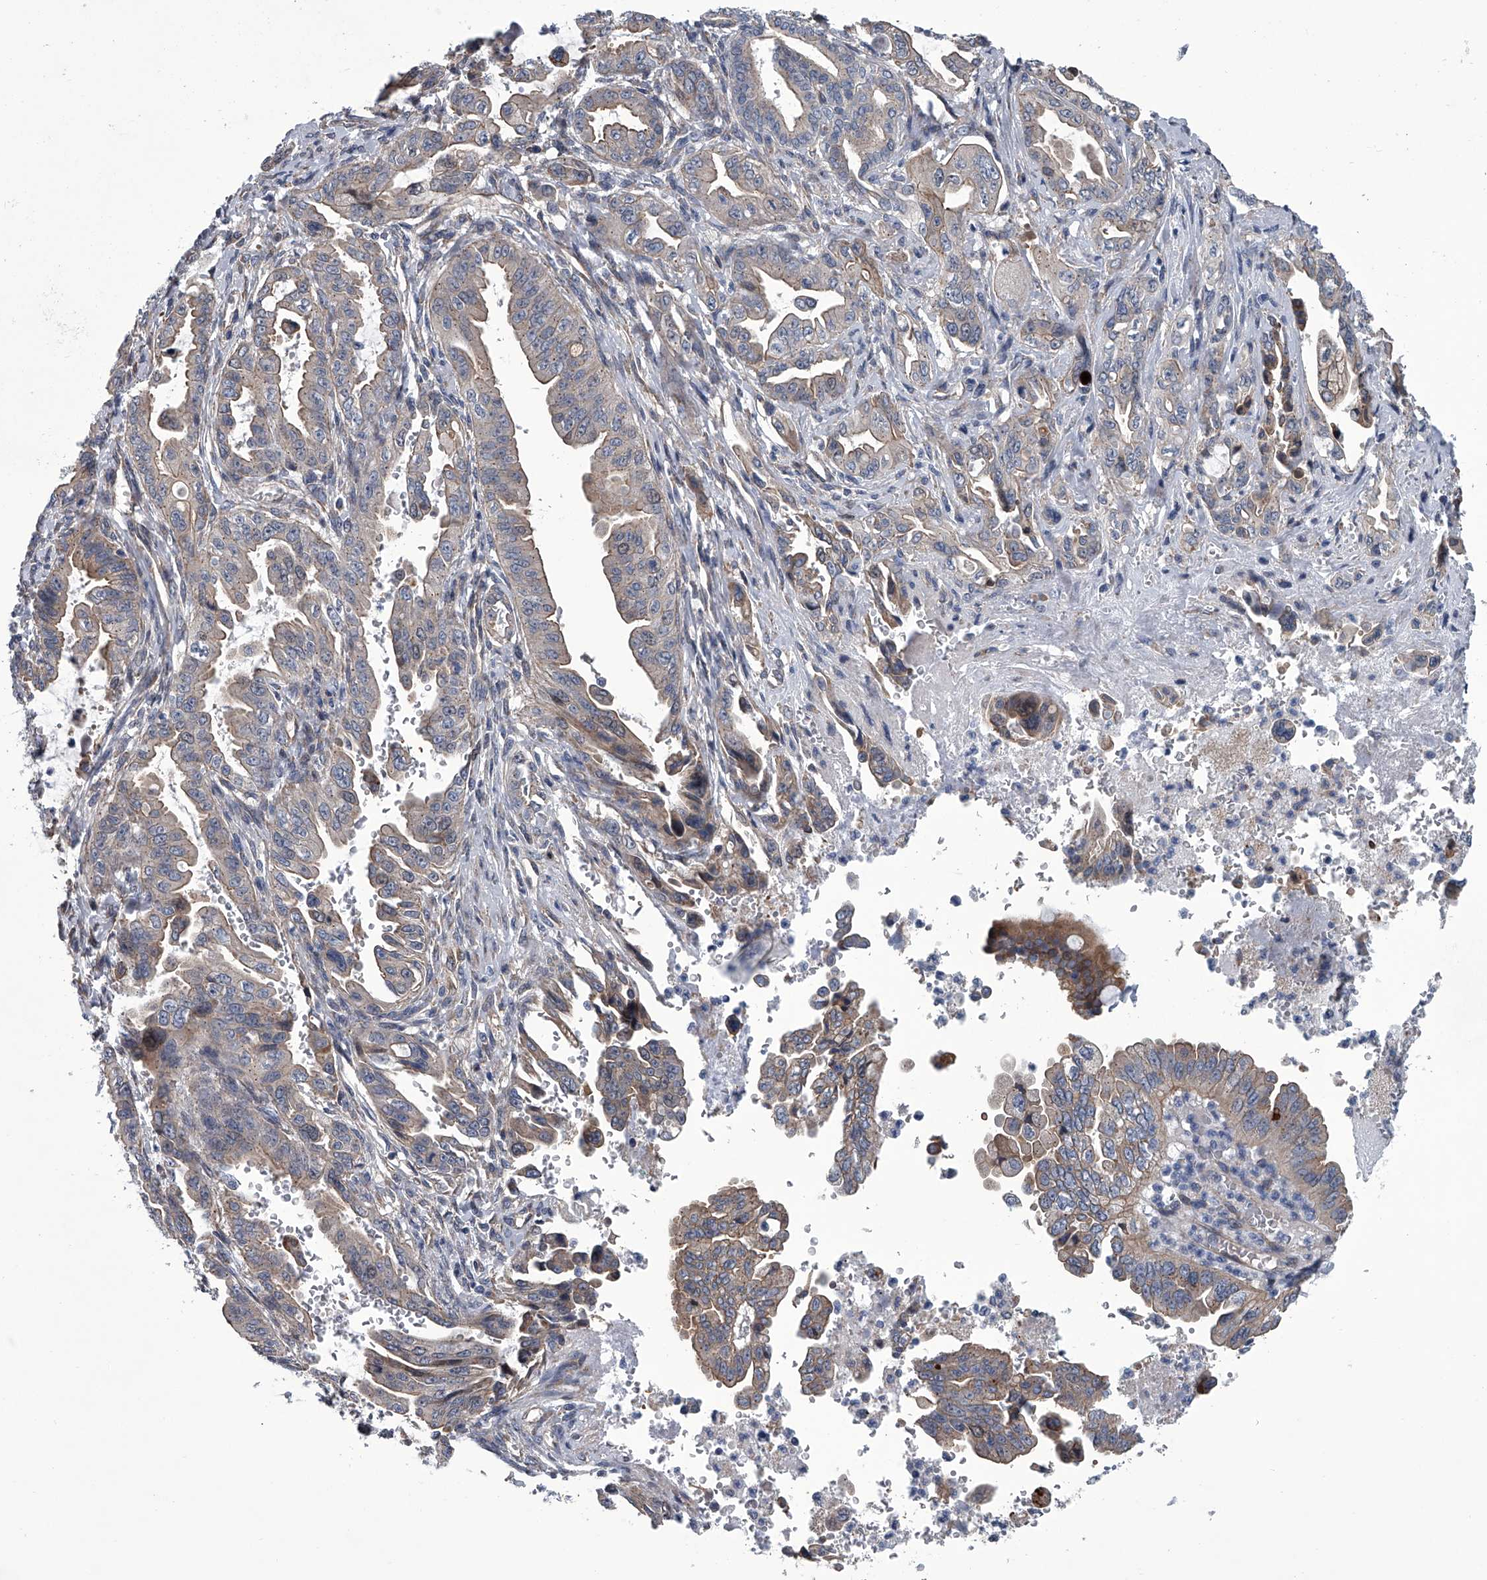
{"staining": {"intensity": "moderate", "quantity": "25%-75%", "location": "cytoplasmic/membranous"}, "tissue": "pancreatic cancer", "cell_type": "Tumor cells", "image_type": "cancer", "snomed": [{"axis": "morphology", "description": "Adenocarcinoma, NOS"}, {"axis": "topography", "description": "Pancreas"}], "caption": "Immunohistochemistry (DAB (3,3'-diaminobenzidine)) staining of pancreatic cancer (adenocarcinoma) demonstrates moderate cytoplasmic/membranous protein staining in approximately 25%-75% of tumor cells.", "gene": "ABCG1", "patient": {"sex": "male", "age": 70}}